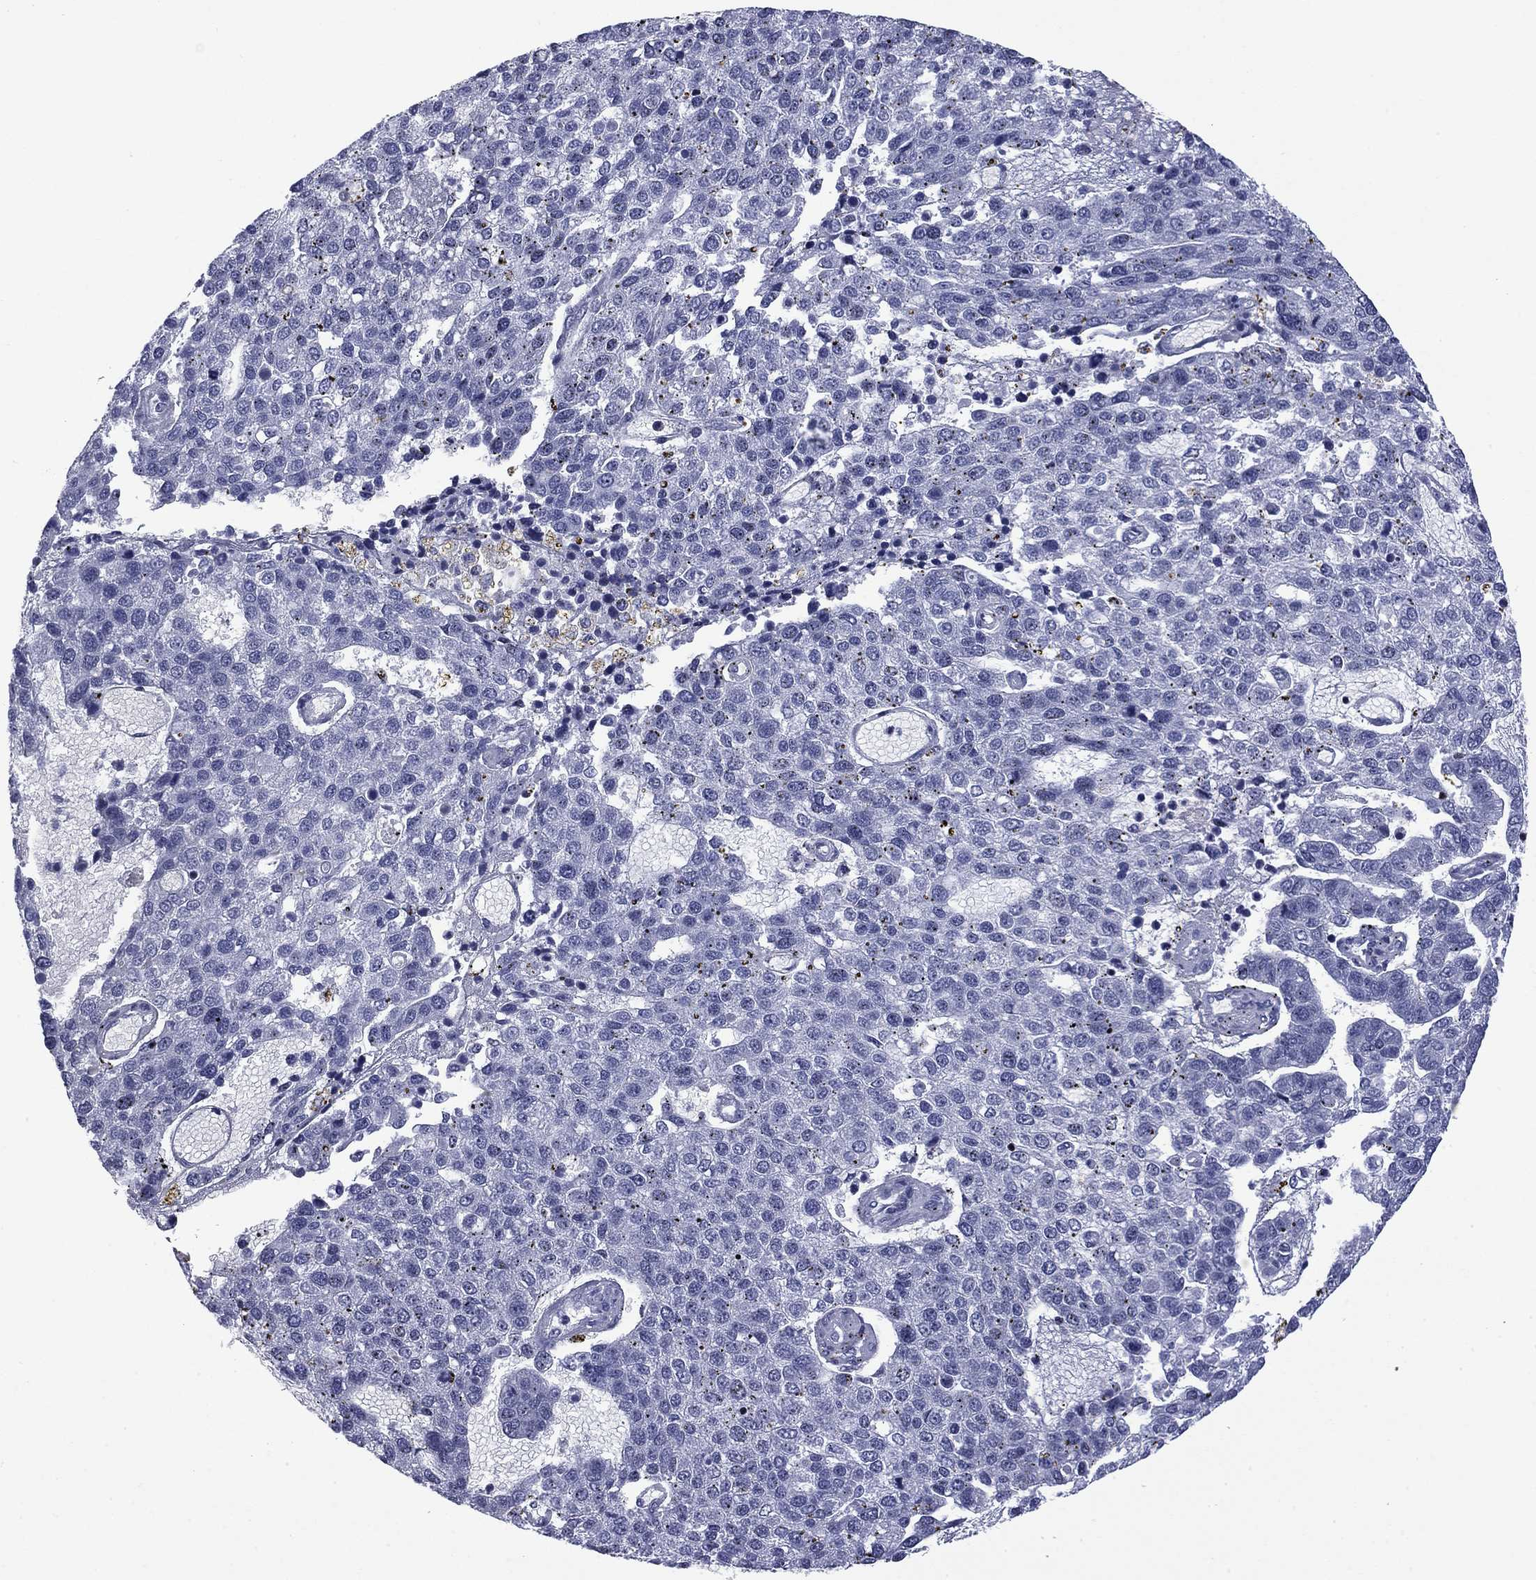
{"staining": {"intensity": "negative", "quantity": "none", "location": "none"}, "tissue": "pancreatic cancer", "cell_type": "Tumor cells", "image_type": "cancer", "snomed": [{"axis": "morphology", "description": "Adenocarcinoma, NOS"}, {"axis": "topography", "description": "Pancreas"}], "caption": "Pancreatic cancer (adenocarcinoma) stained for a protein using immunohistochemistry (IHC) reveals no positivity tumor cells.", "gene": "IKZF3", "patient": {"sex": "female", "age": 61}}